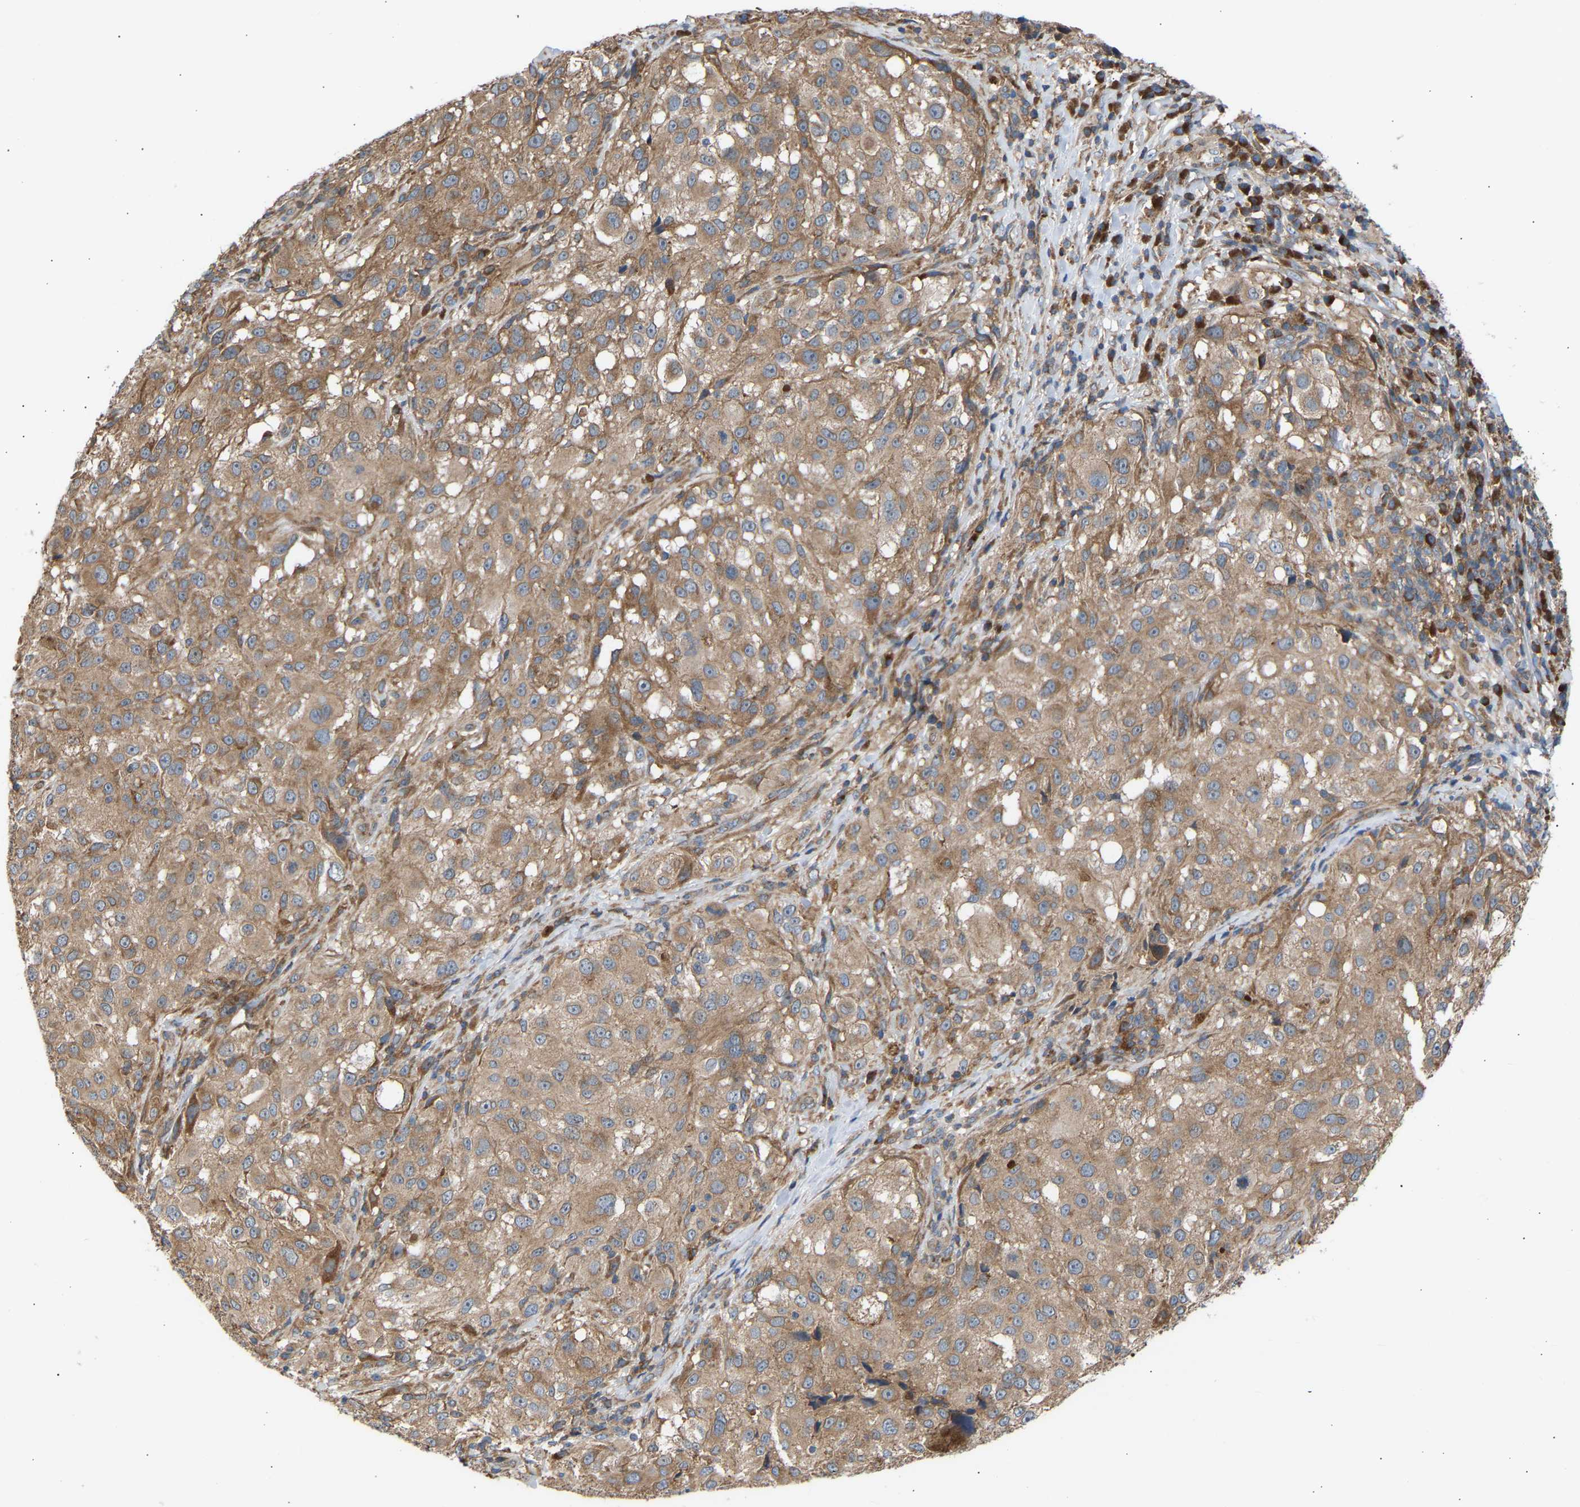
{"staining": {"intensity": "moderate", "quantity": ">75%", "location": "cytoplasmic/membranous"}, "tissue": "melanoma", "cell_type": "Tumor cells", "image_type": "cancer", "snomed": [{"axis": "morphology", "description": "Necrosis, NOS"}, {"axis": "morphology", "description": "Malignant melanoma, NOS"}, {"axis": "topography", "description": "Skin"}], "caption": "This is a photomicrograph of IHC staining of malignant melanoma, which shows moderate positivity in the cytoplasmic/membranous of tumor cells.", "gene": "GCN1", "patient": {"sex": "female", "age": 87}}